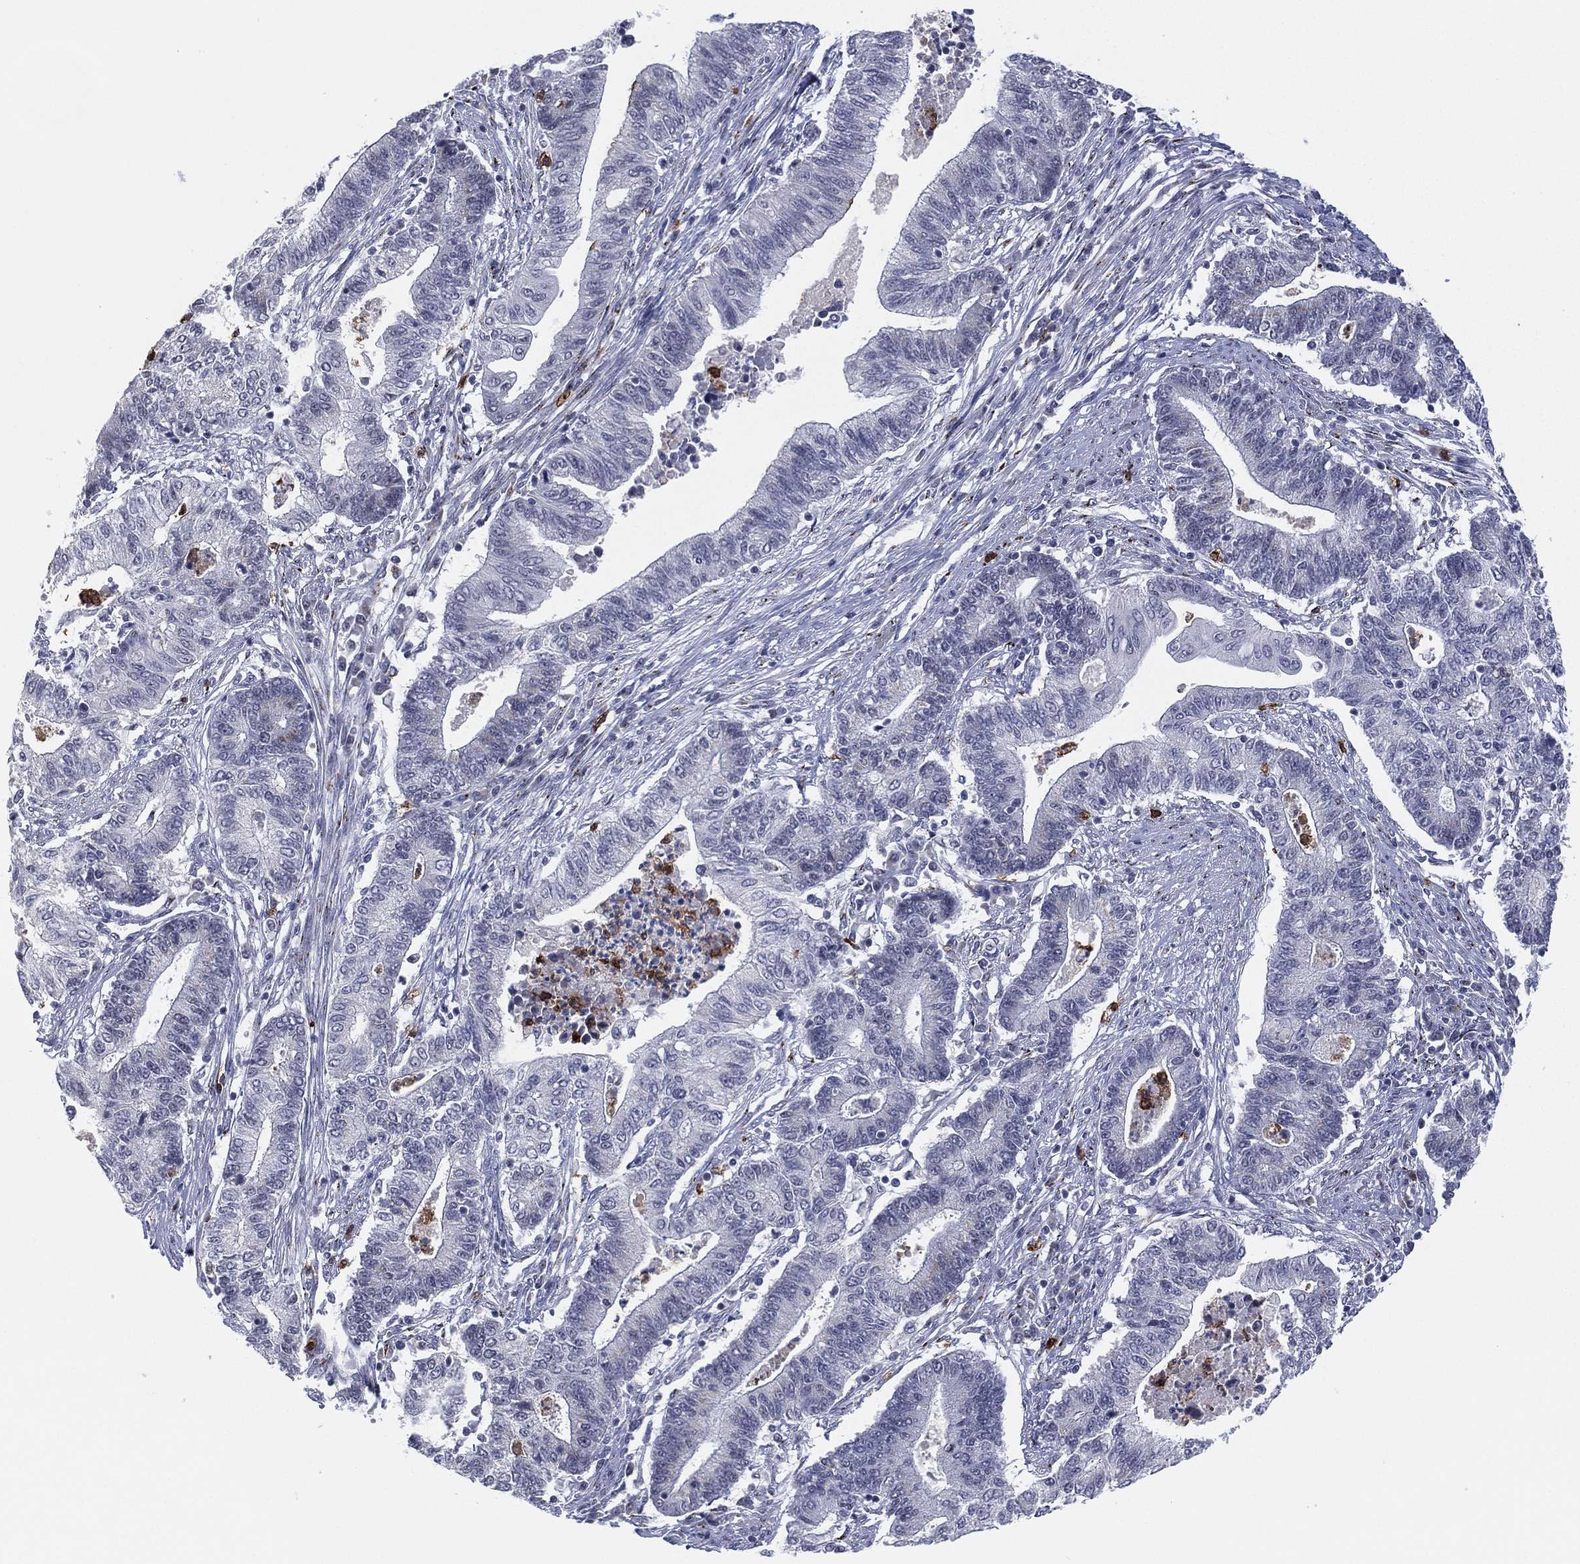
{"staining": {"intensity": "negative", "quantity": "none", "location": "none"}, "tissue": "endometrial cancer", "cell_type": "Tumor cells", "image_type": "cancer", "snomed": [{"axis": "morphology", "description": "Adenocarcinoma, NOS"}, {"axis": "topography", "description": "Uterus"}, {"axis": "topography", "description": "Endometrium"}], "caption": "Immunohistochemistry (IHC) image of neoplastic tissue: human endometrial cancer (adenocarcinoma) stained with DAB (3,3'-diaminobenzidine) reveals no significant protein expression in tumor cells.", "gene": "CD177", "patient": {"sex": "female", "age": 54}}